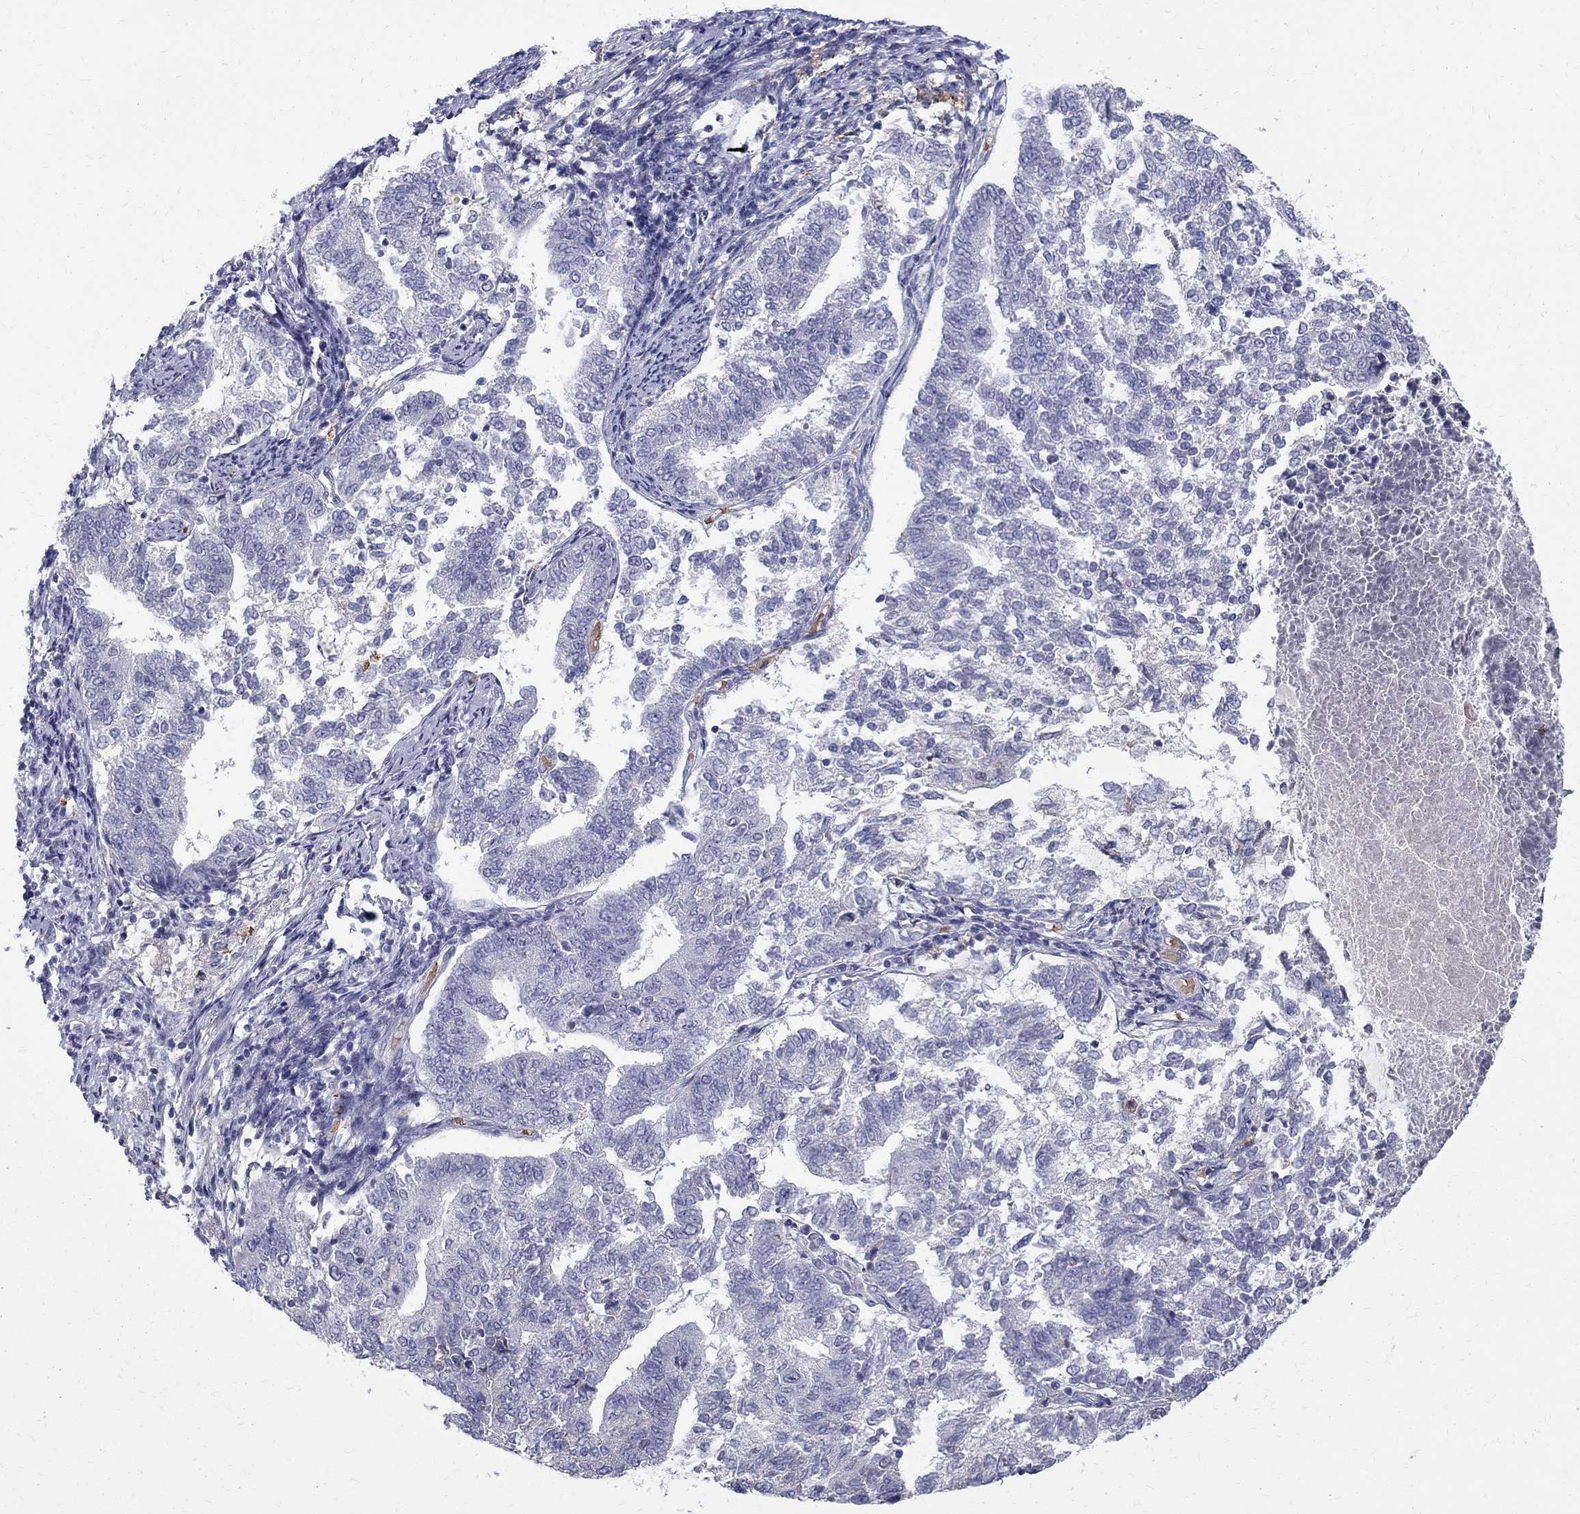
{"staining": {"intensity": "negative", "quantity": "none", "location": "none"}, "tissue": "endometrial cancer", "cell_type": "Tumor cells", "image_type": "cancer", "snomed": [{"axis": "morphology", "description": "Adenocarcinoma, NOS"}, {"axis": "topography", "description": "Endometrium"}], "caption": "High power microscopy micrograph of an immunohistochemistry (IHC) photomicrograph of endometrial cancer (adenocarcinoma), revealing no significant positivity in tumor cells.", "gene": "AGER", "patient": {"sex": "female", "age": 65}}